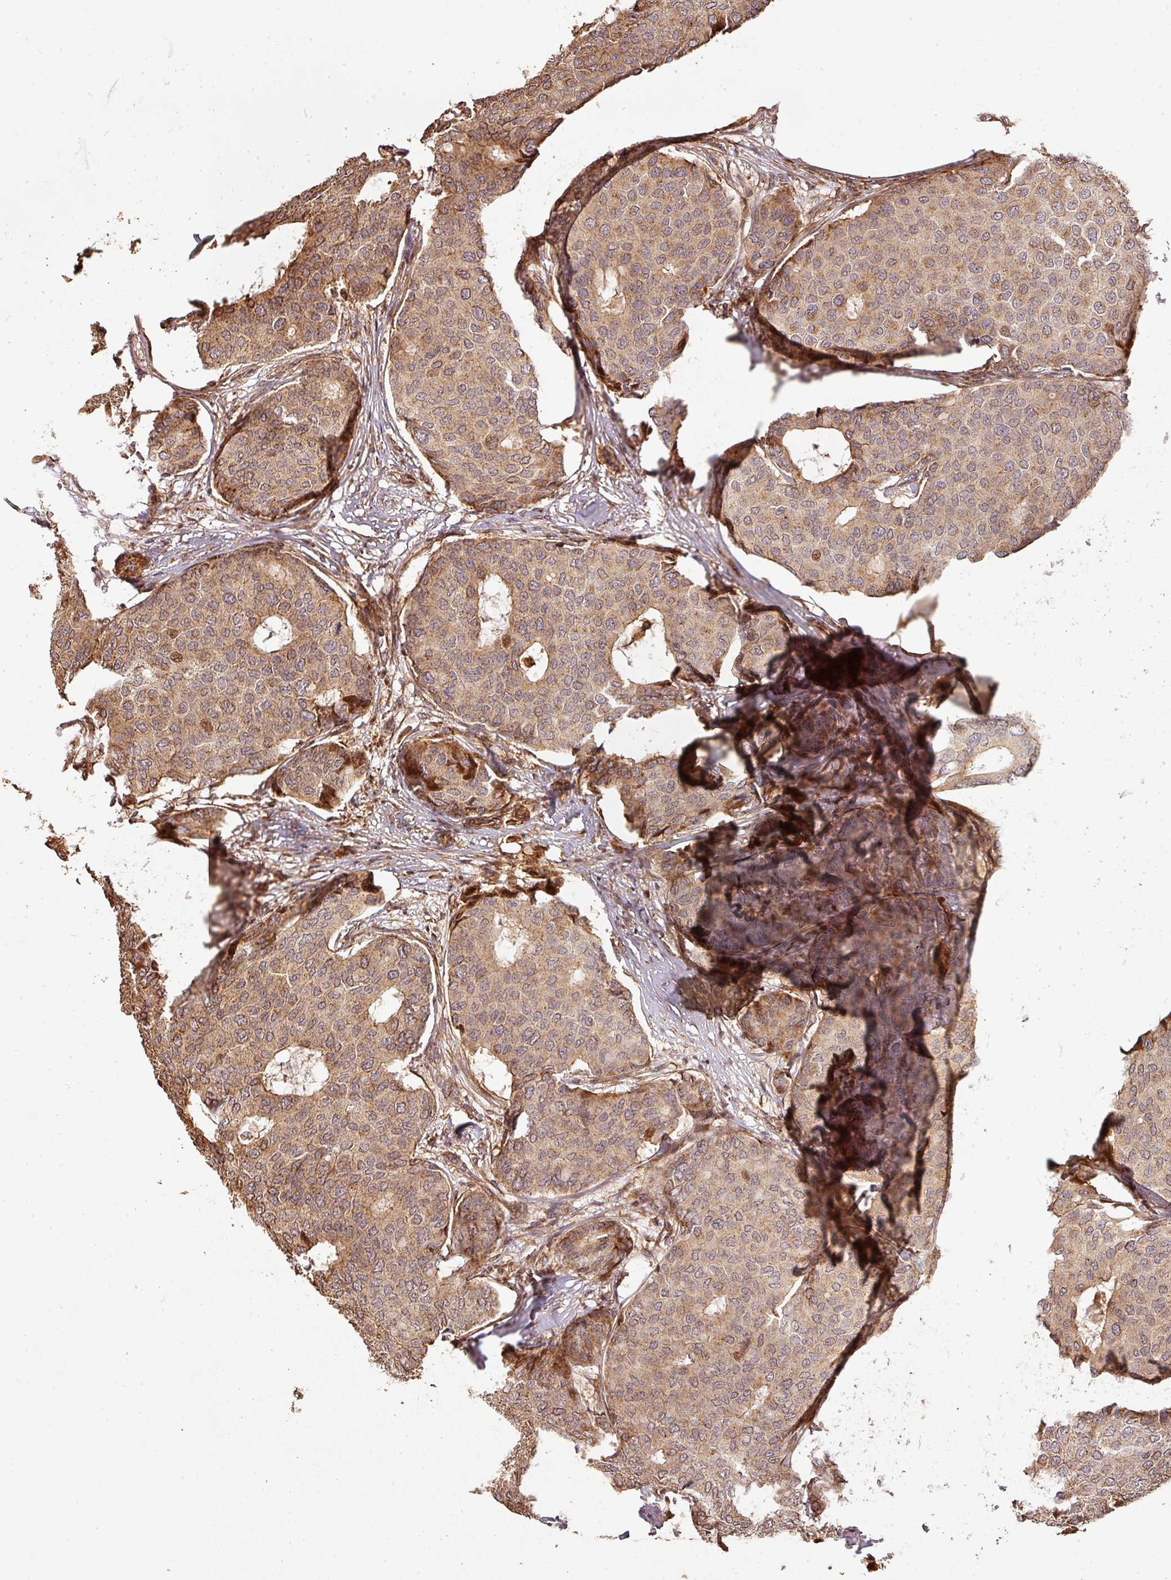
{"staining": {"intensity": "moderate", "quantity": ">75%", "location": "cytoplasmic/membranous"}, "tissue": "breast cancer", "cell_type": "Tumor cells", "image_type": "cancer", "snomed": [{"axis": "morphology", "description": "Duct carcinoma"}, {"axis": "topography", "description": "Breast"}], "caption": "A medium amount of moderate cytoplasmic/membranous staining is identified in about >75% of tumor cells in breast cancer tissue.", "gene": "BPIFB3", "patient": {"sex": "female", "age": 75}}